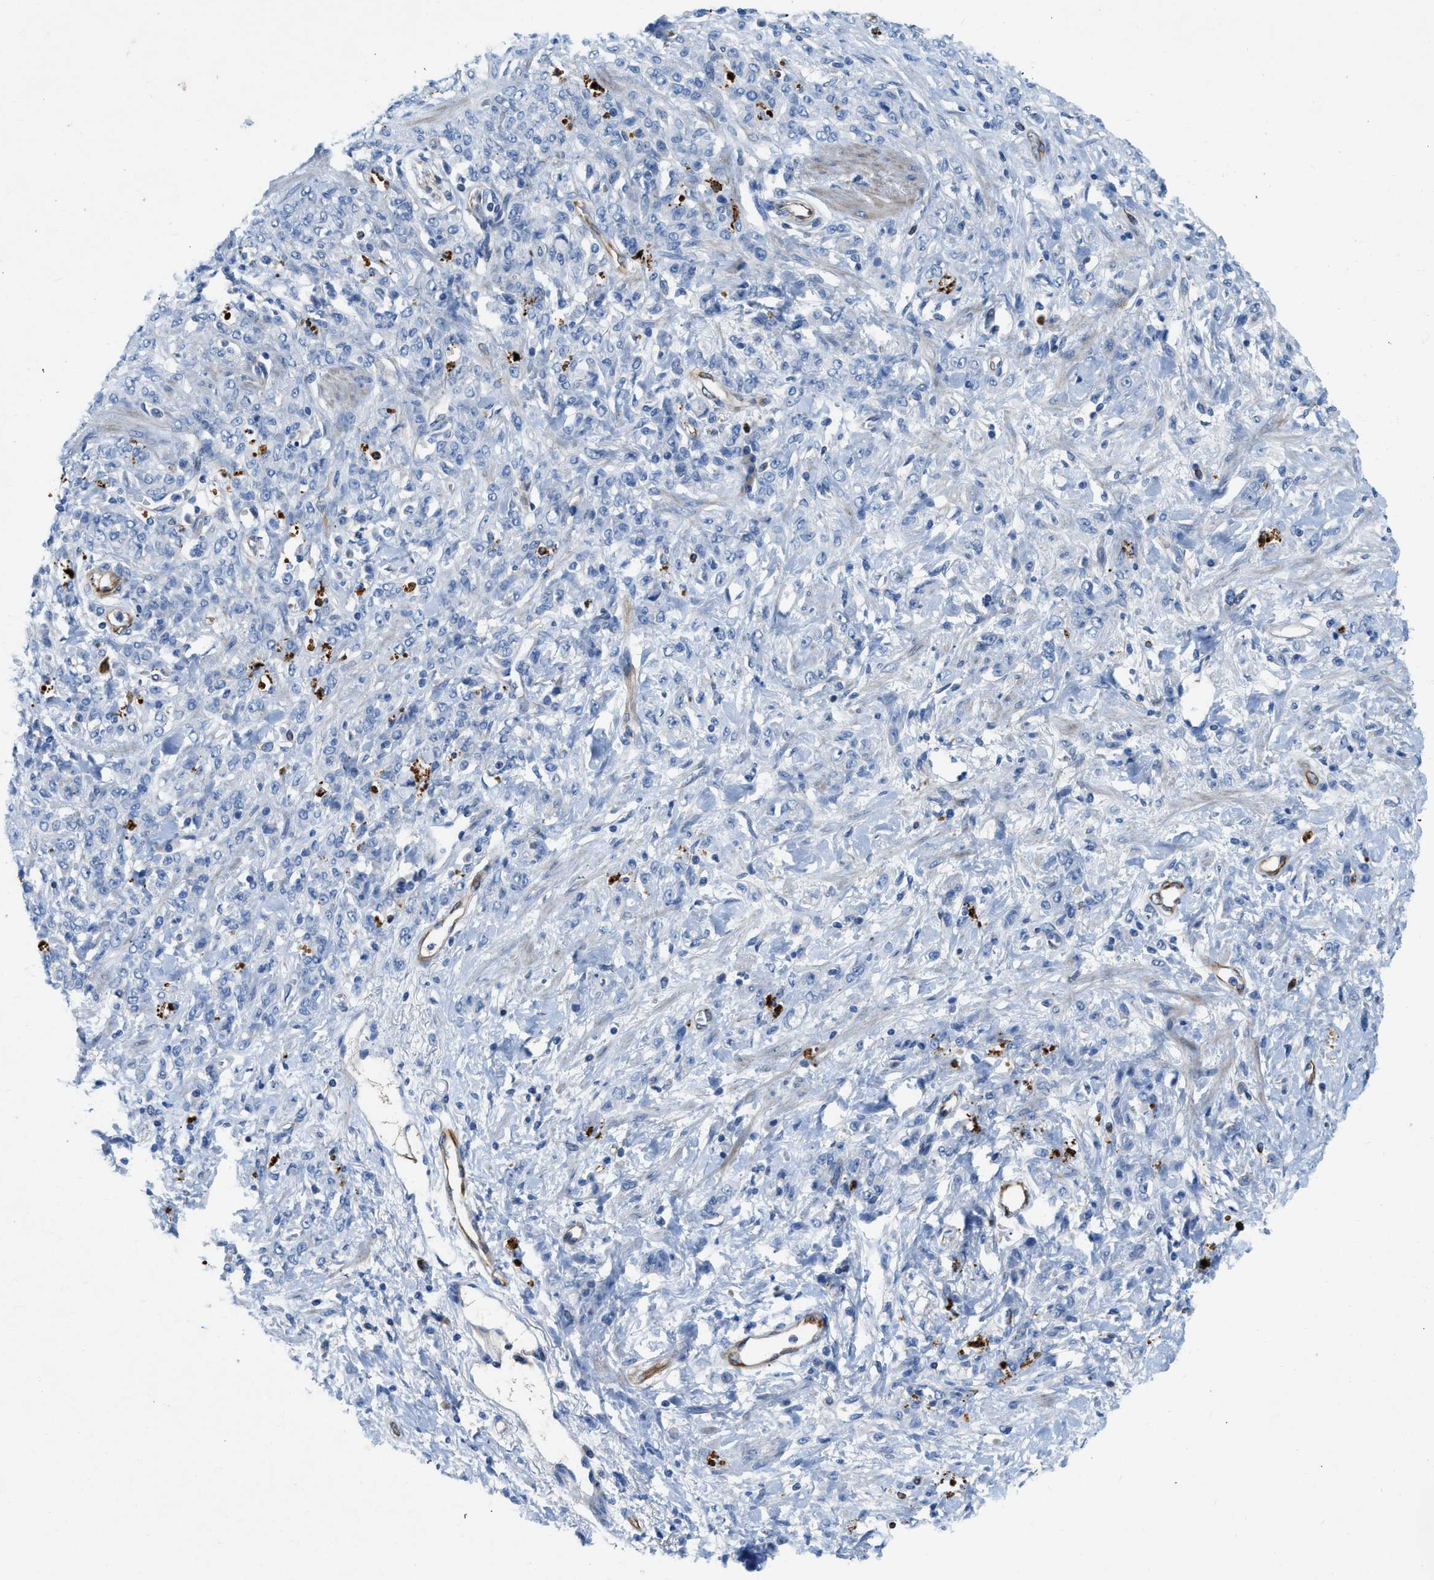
{"staining": {"intensity": "negative", "quantity": "none", "location": "none"}, "tissue": "stomach cancer", "cell_type": "Tumor cells", "image_type": "cancer", "snomed": [{"axis": "morphology", "description": "Normal tissue, NOS"}, {"axis": "morphology", "description": "Adenocarcinoma, NOS"}, {"axis": "topography", "description": "Stomach"}], "caption": "Immunohistochemistry (IHC) photomicrograph of neoplastic tissue: adenocarcinoma (stomach) stained with DAB (3,3'-diaminobenzidine) displays no significant protein expression in tumor cells.", "gene": "XCR1", "patient": {"sex": "male", "age": 82}}